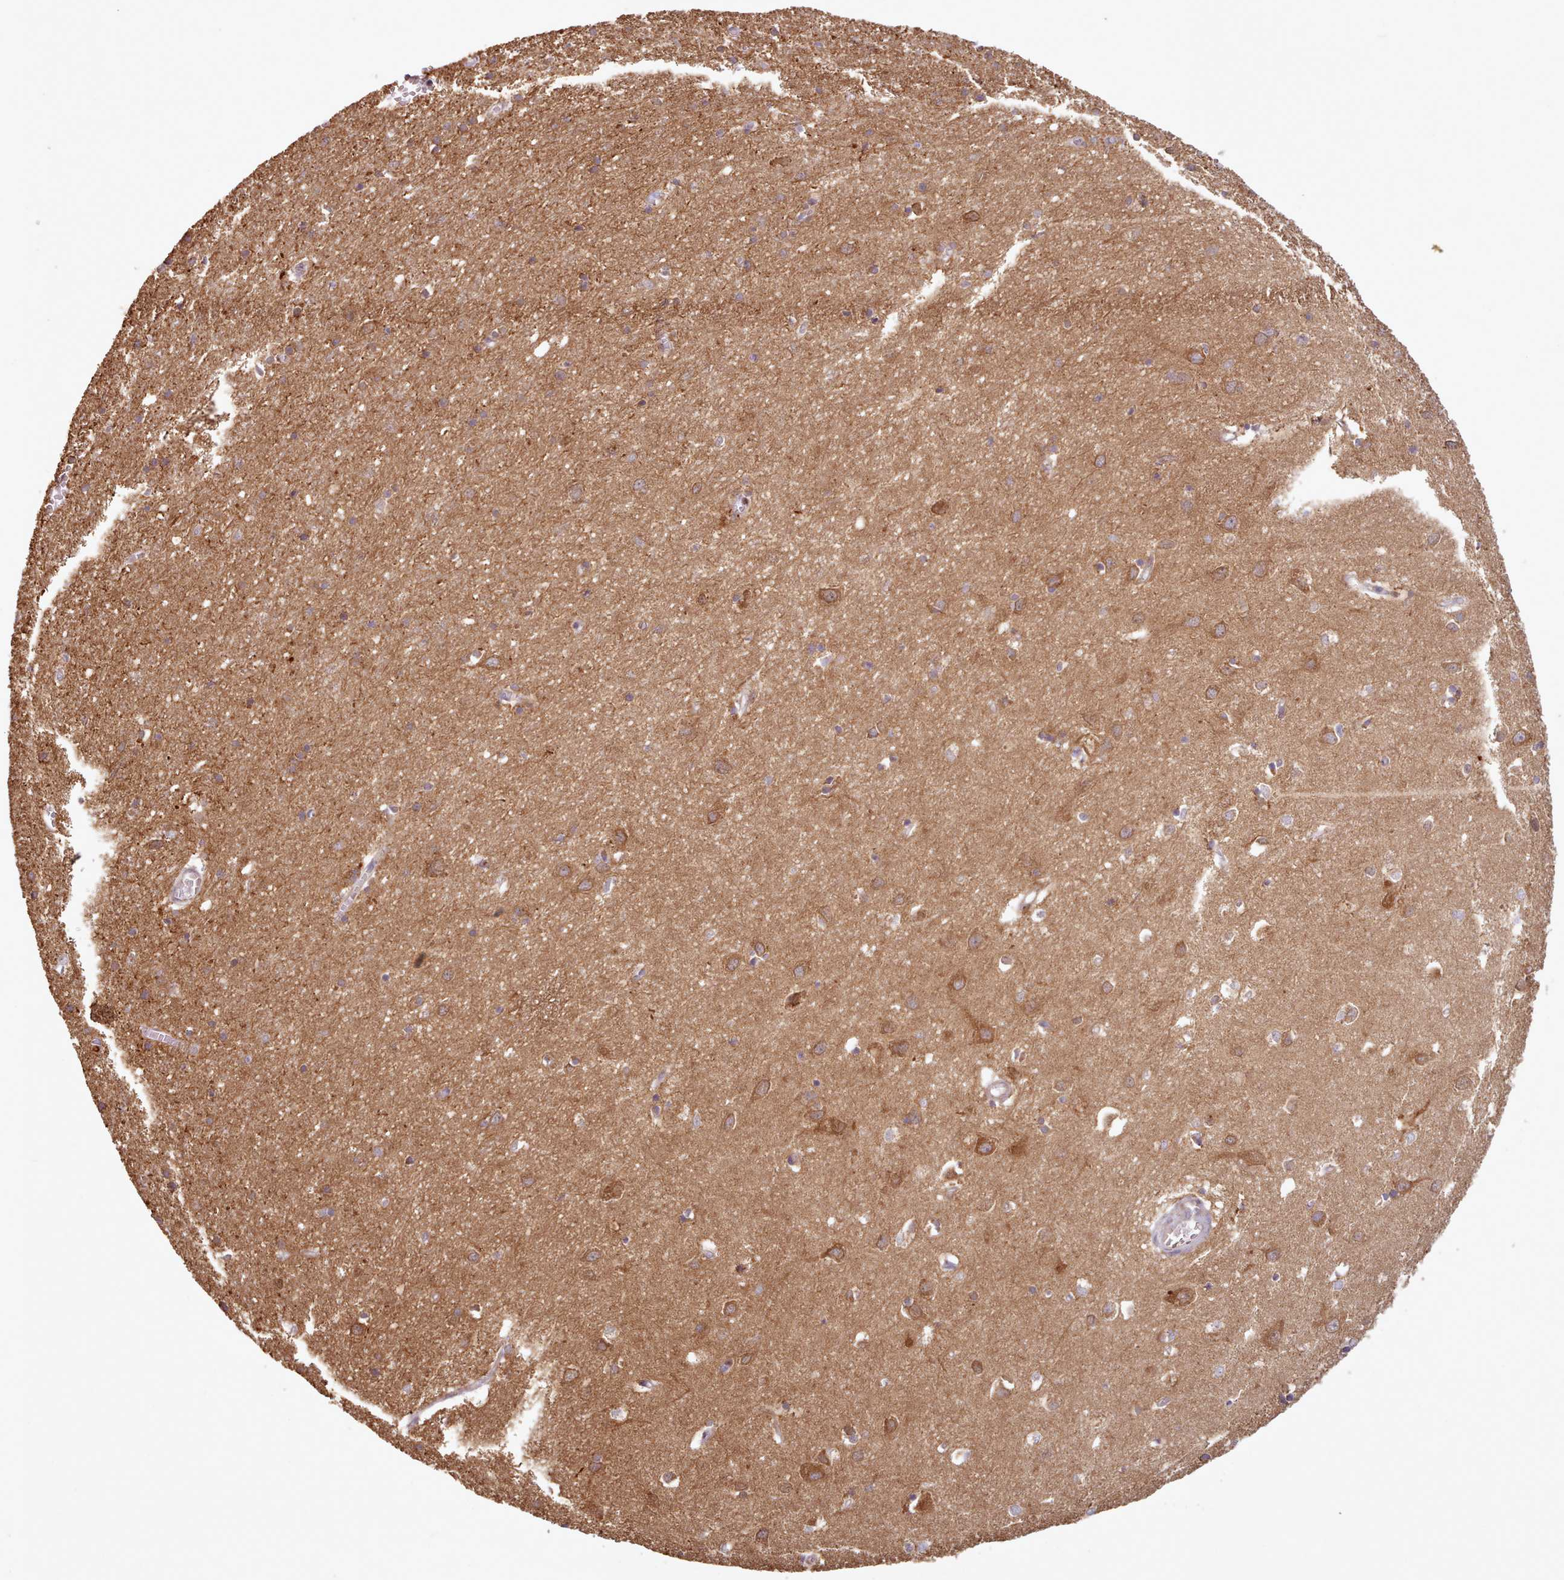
{"staining": {"intensity": "weak", "quantity": ">75%", "location": "cytoplasmic/membranous"}, "tissue": "cerebral cortex", "cell_type": "Endothelial cells", "image_type": "normal", "snomed": [{"axis": "morphology", "description": "Normal tissue, NOS"}, {"axis": "topography", "description": "Cerebral cortex"}], "caption": "Weak cytoplasmic/membranous positivity is appreciated in approximately >75% of endothelial cells in normal cerebral cortex.", "gene": "CRYBG1", "patient": {"sex": "female", "age": 64}}